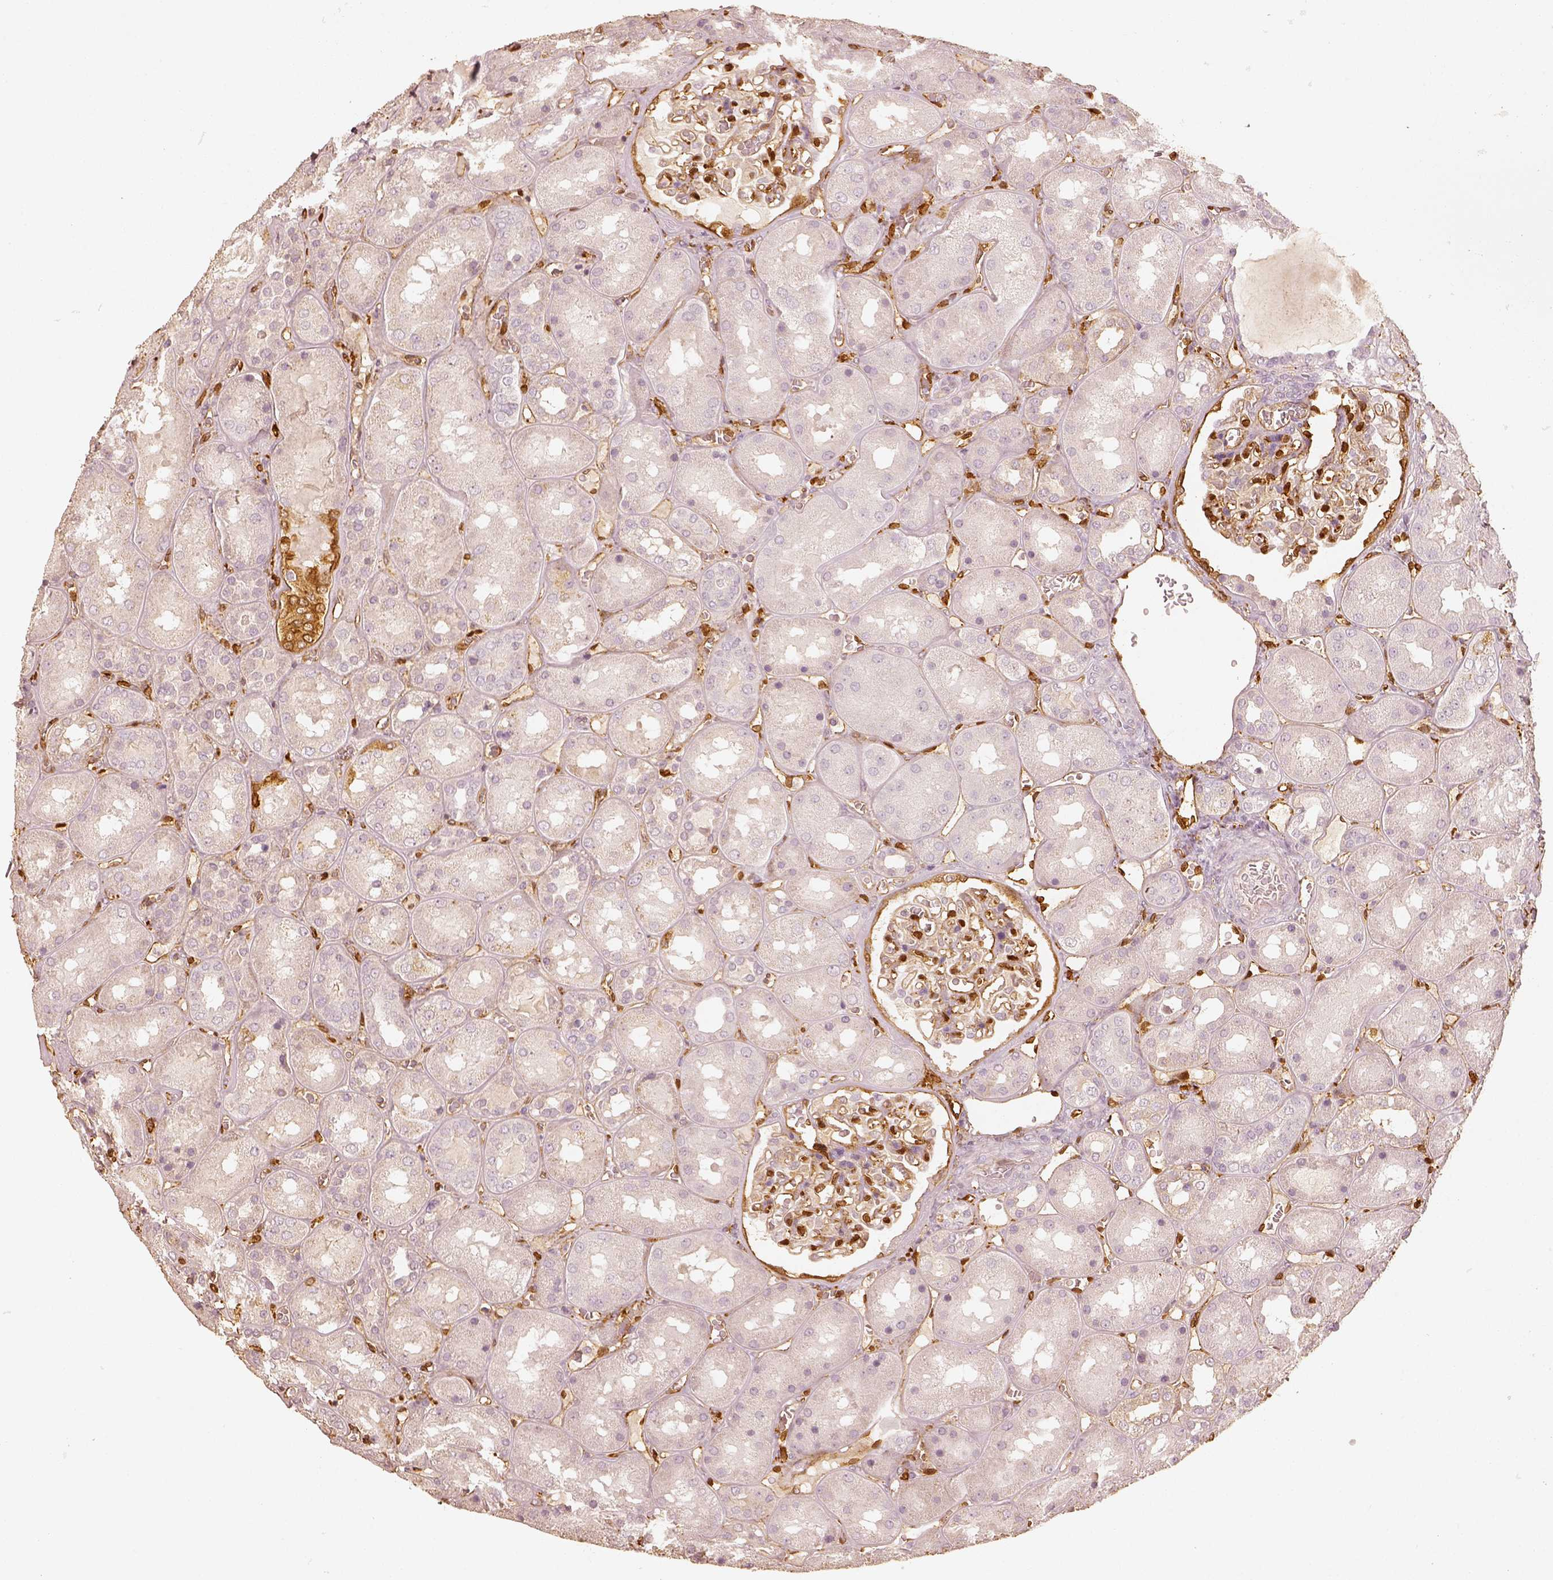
{"staining": {"intensity": "strong", "quantity": "25%-75%", "location": "cytoplasmic/membranous,nuclear"}, "tissue": "kidney", "cell_type": "Cells in glomeruli", "image_type": "normal", "snomed": [{"axis": "morphology", "description": "Normal tissue, NOS"}, {"axis": "topography", "description": "Kidney"}], "caption": "The micrograph shows immunohistochemical staining of normal kidney. There is strong cytoplasmic/membranous,nuclear staining is appreciated in about 25%-75% of cells in glomeruli.", "gene": "FSCN1", "patient": {"sex": "male", "age": 73}}